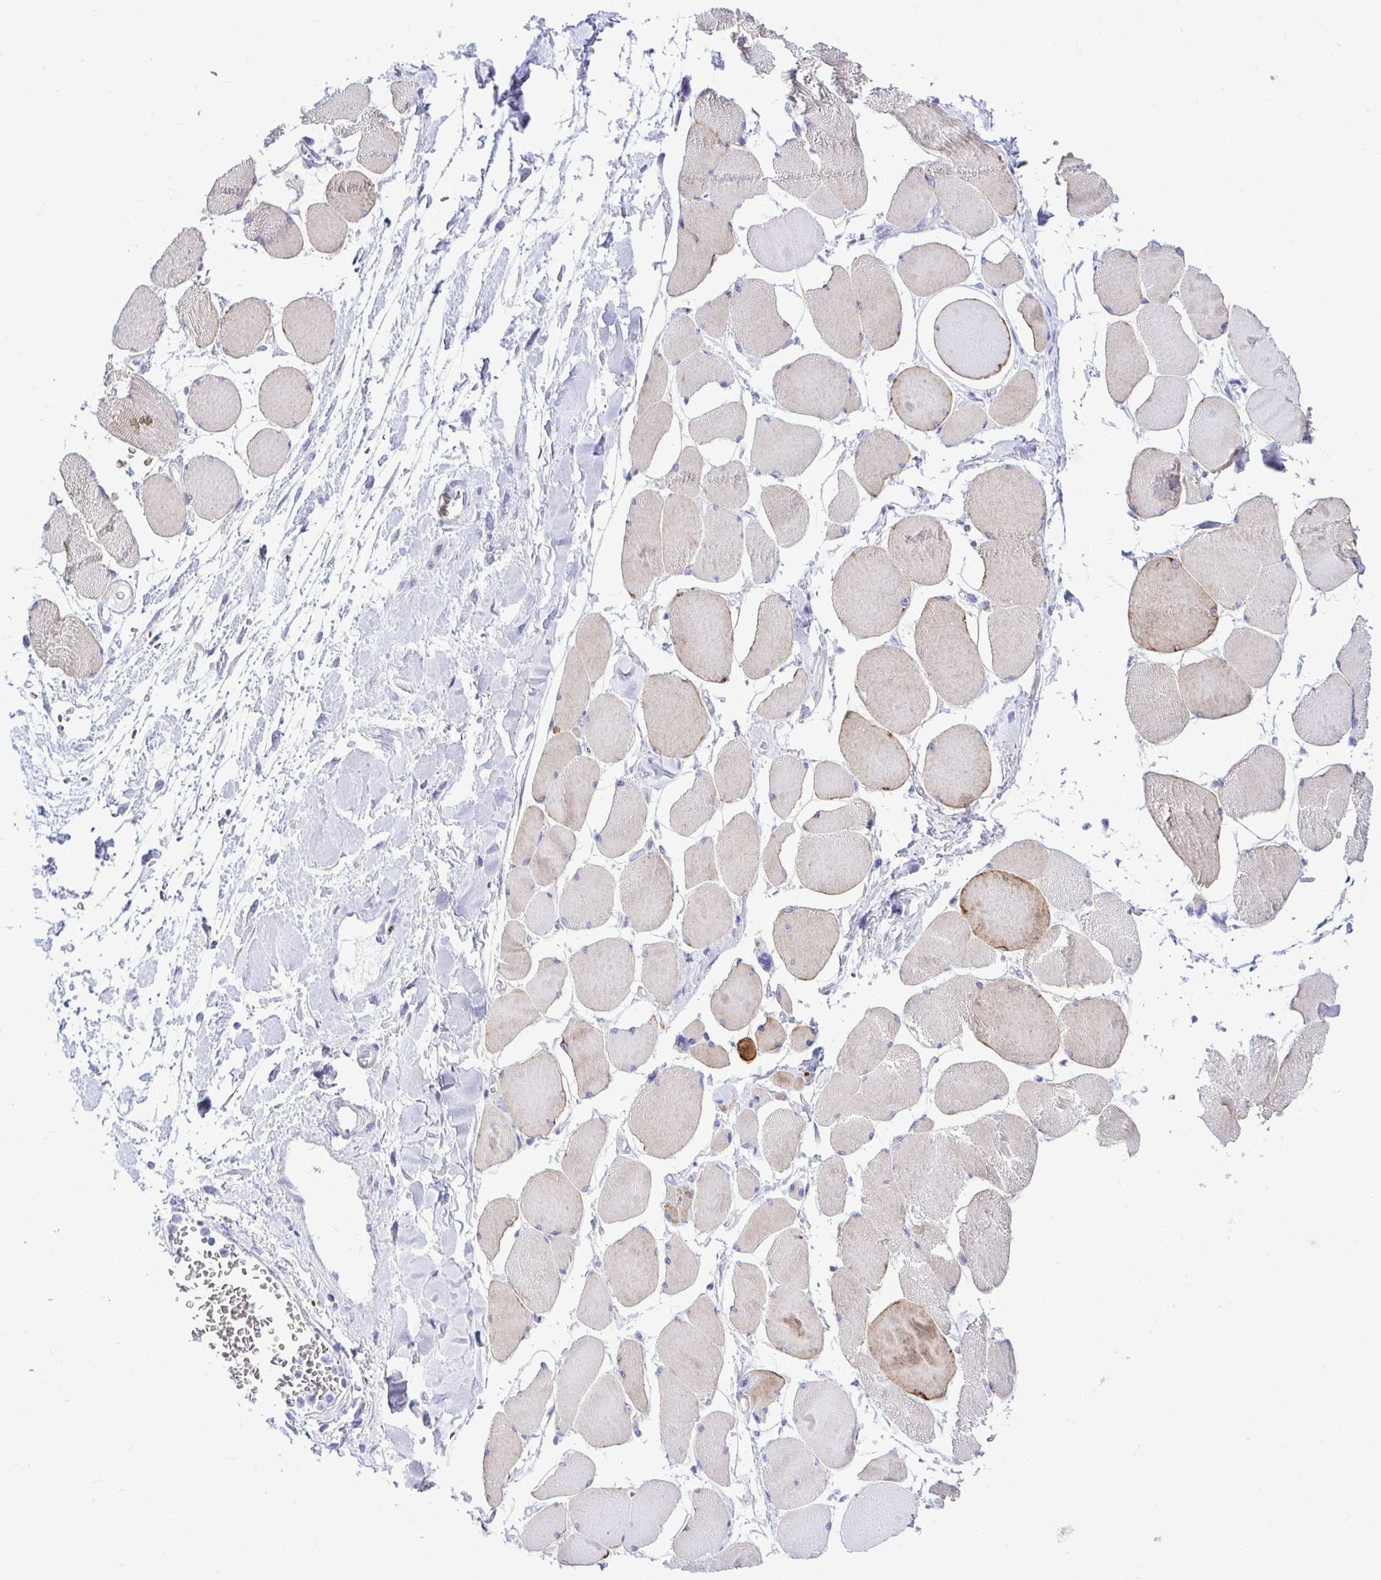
{"staining": {"intensity": "moderate", "quantity": "<25%", "location": "cytoplasmic/membranous"}, "tissue": "skeletal muscle", "cell_type": "Myocytes", "image_type": "normal", "snomed": [{"axis": "morphology", "description": "Normal tissue, NOS"}, {"axis": "topography", "description": "Skeletal muscle"}], "caption": "Moderate cytoplasmic/membranous protein expression is present in about <25% of myocytes in skeletal muscle. (DAB (3,3'-diaminobenzidine) IHC, brown staining for protein, blue staining for nuclei).", "gene": "ABCG2", "patient": {"sex": "female", "age": 75}}